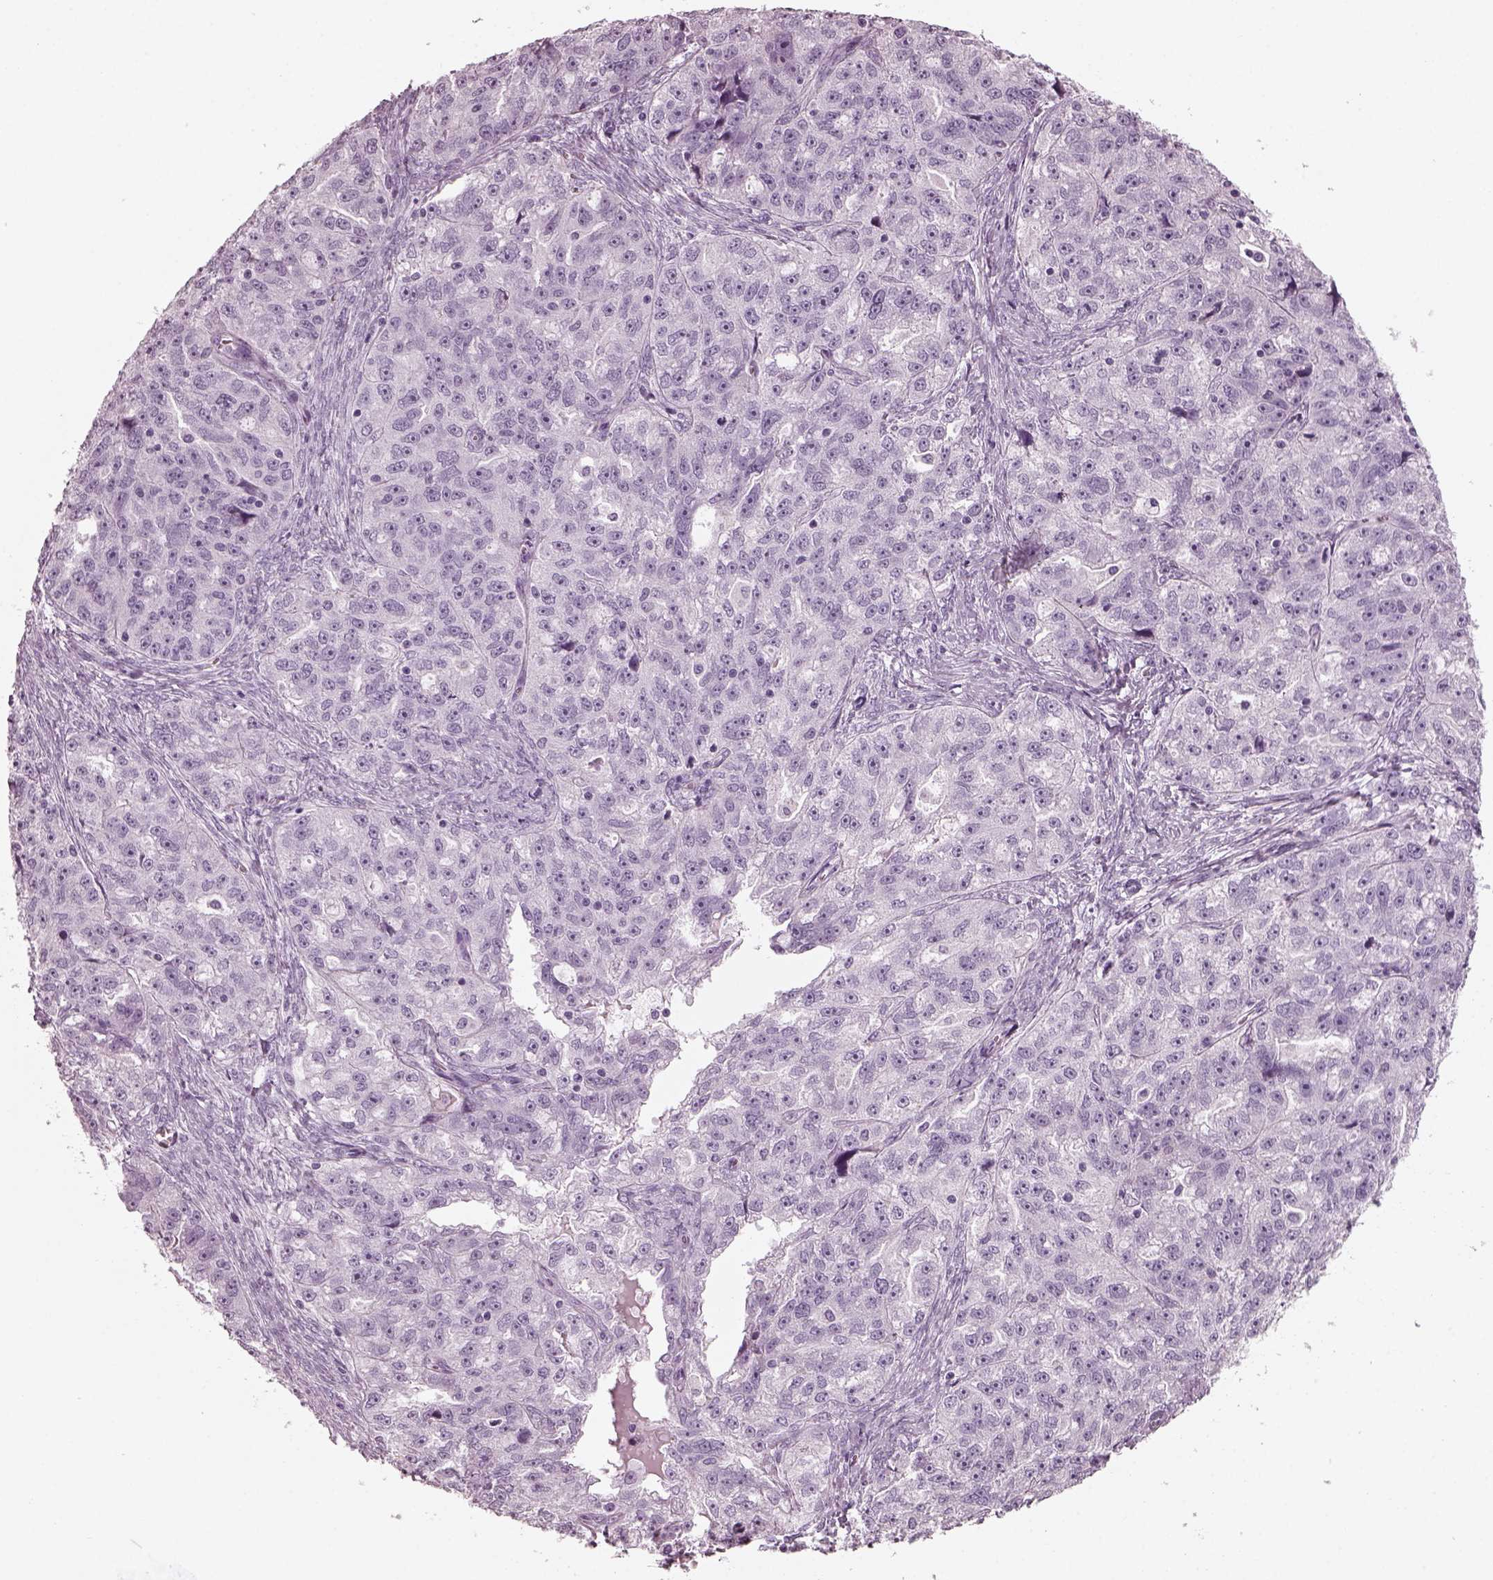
{"staining": {"intensity": "negative", "quantity": "none", "location": "none"}, "tissue": "ovarian cancer", "cell_type": "Tumor cells", "image_type": "cancer", "snomed": [{"axis": "morphology", "description": "Cystadenocarcinoma, serous, NOS"}, {"axis": "topography", "description": "Ovary"}], "caption": "Immunohistochemistry of ovarian cancer demonstrates no positivity in tumor cells.", "gene": "RCVRN", "patient": {"sex": "female", "age": 51}}